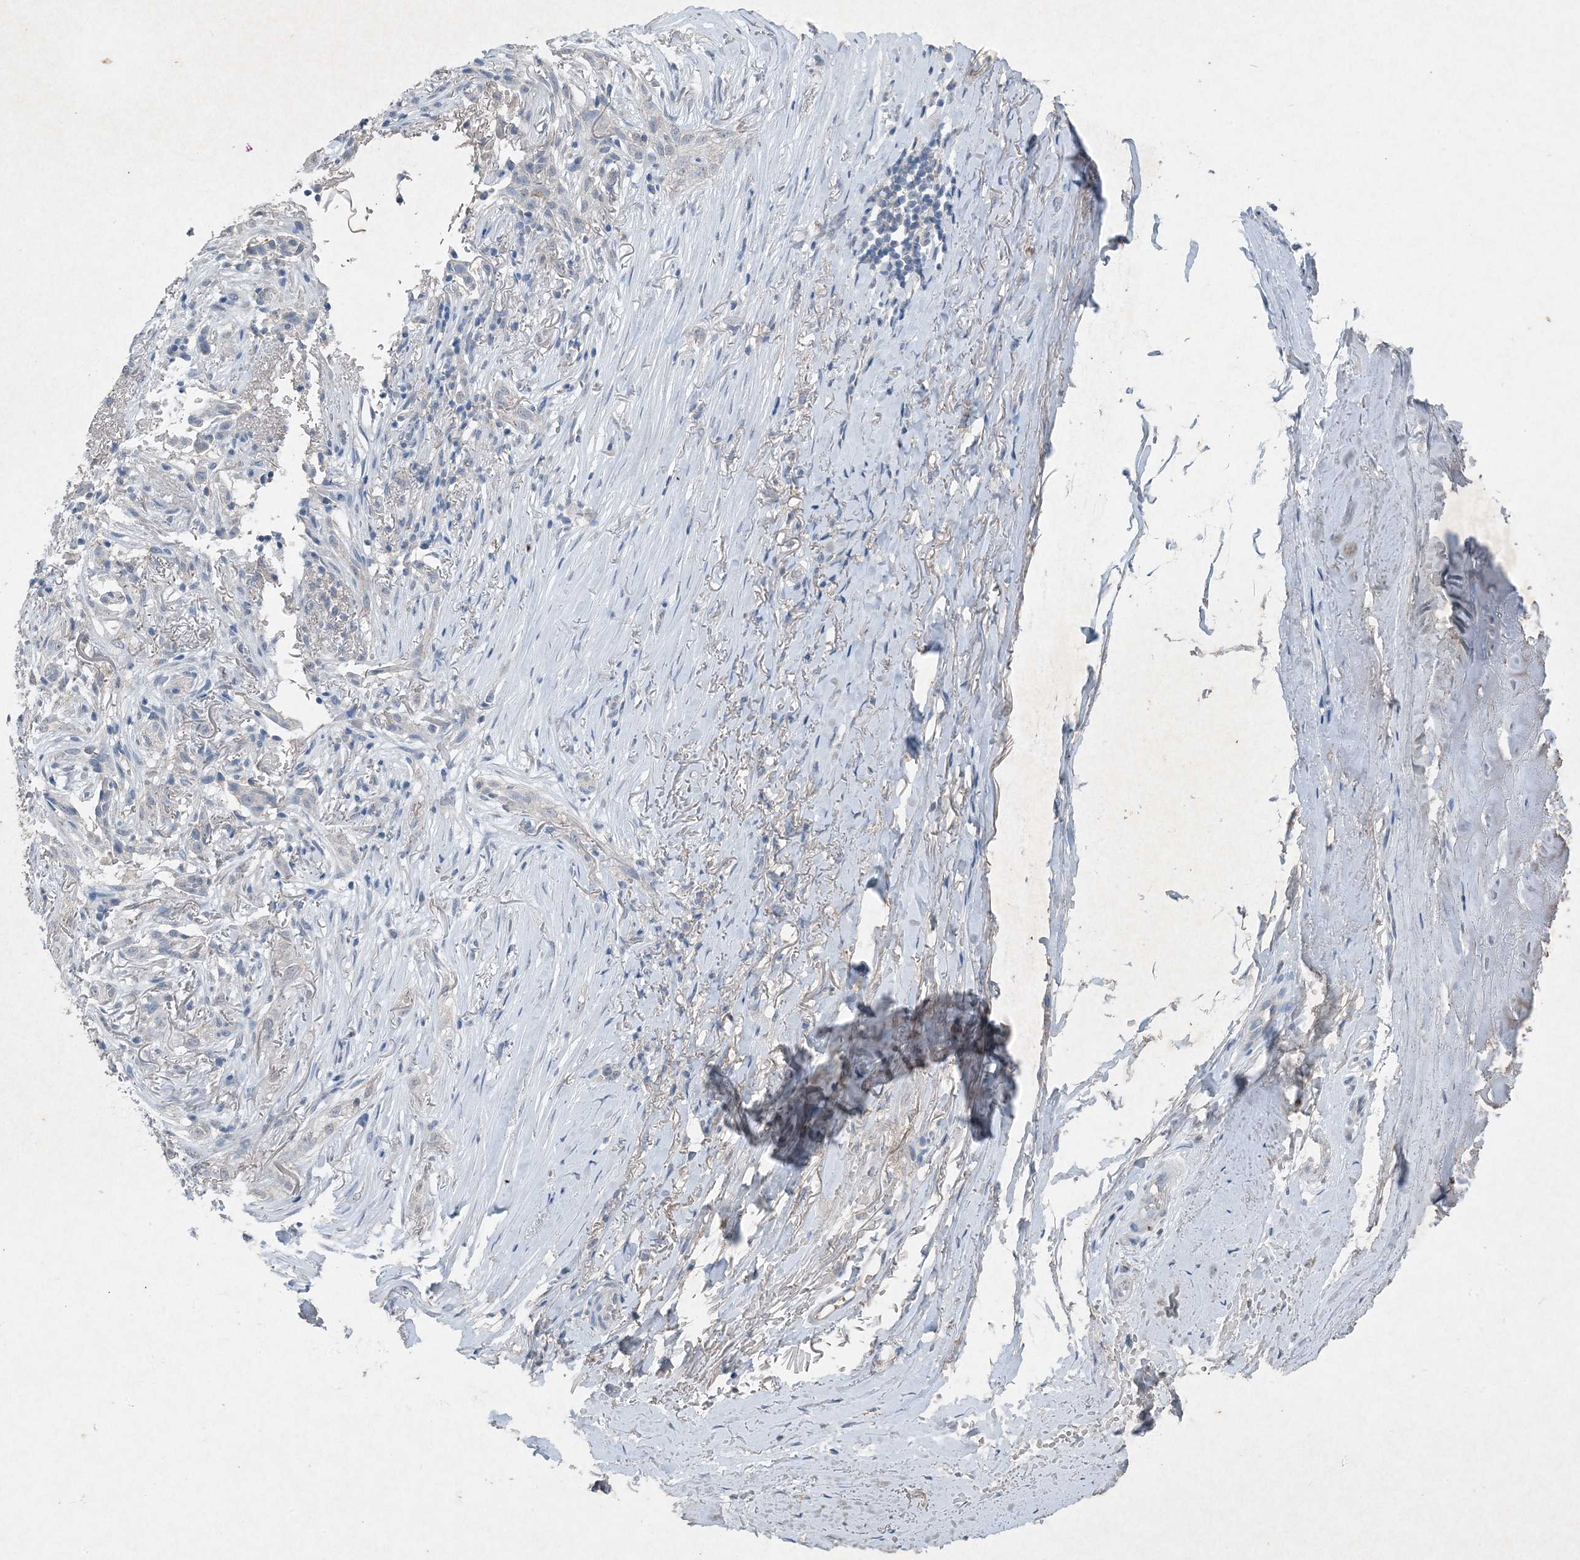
{"staining": {"intensity": "negative", "quantity": "none", "location": "none"}, "tissue": "adipose tissue", "cell_type": "Adipocytes", "image_type": "normal", "snomed": [{"axis": "morphology", "description": "Normal tissue, NOS"}, {"axis": "morphology", "description": "Basal cell carcinoma"}, {"axis": "topography", "description": "Skin"}], "caption": "Immunohistochemistry (IHC) of normal adipose tissue exhibits no expression in adipocytes. (Stains: DAB (3,3'-diaminobenzidine) immunohistochemistry (IHC) with hematoxylin counter stain, Microscopy: brightfield microscopy at high magnification).", "gene": "FCN3", "patient": {"sex": "female", "age": 89}}